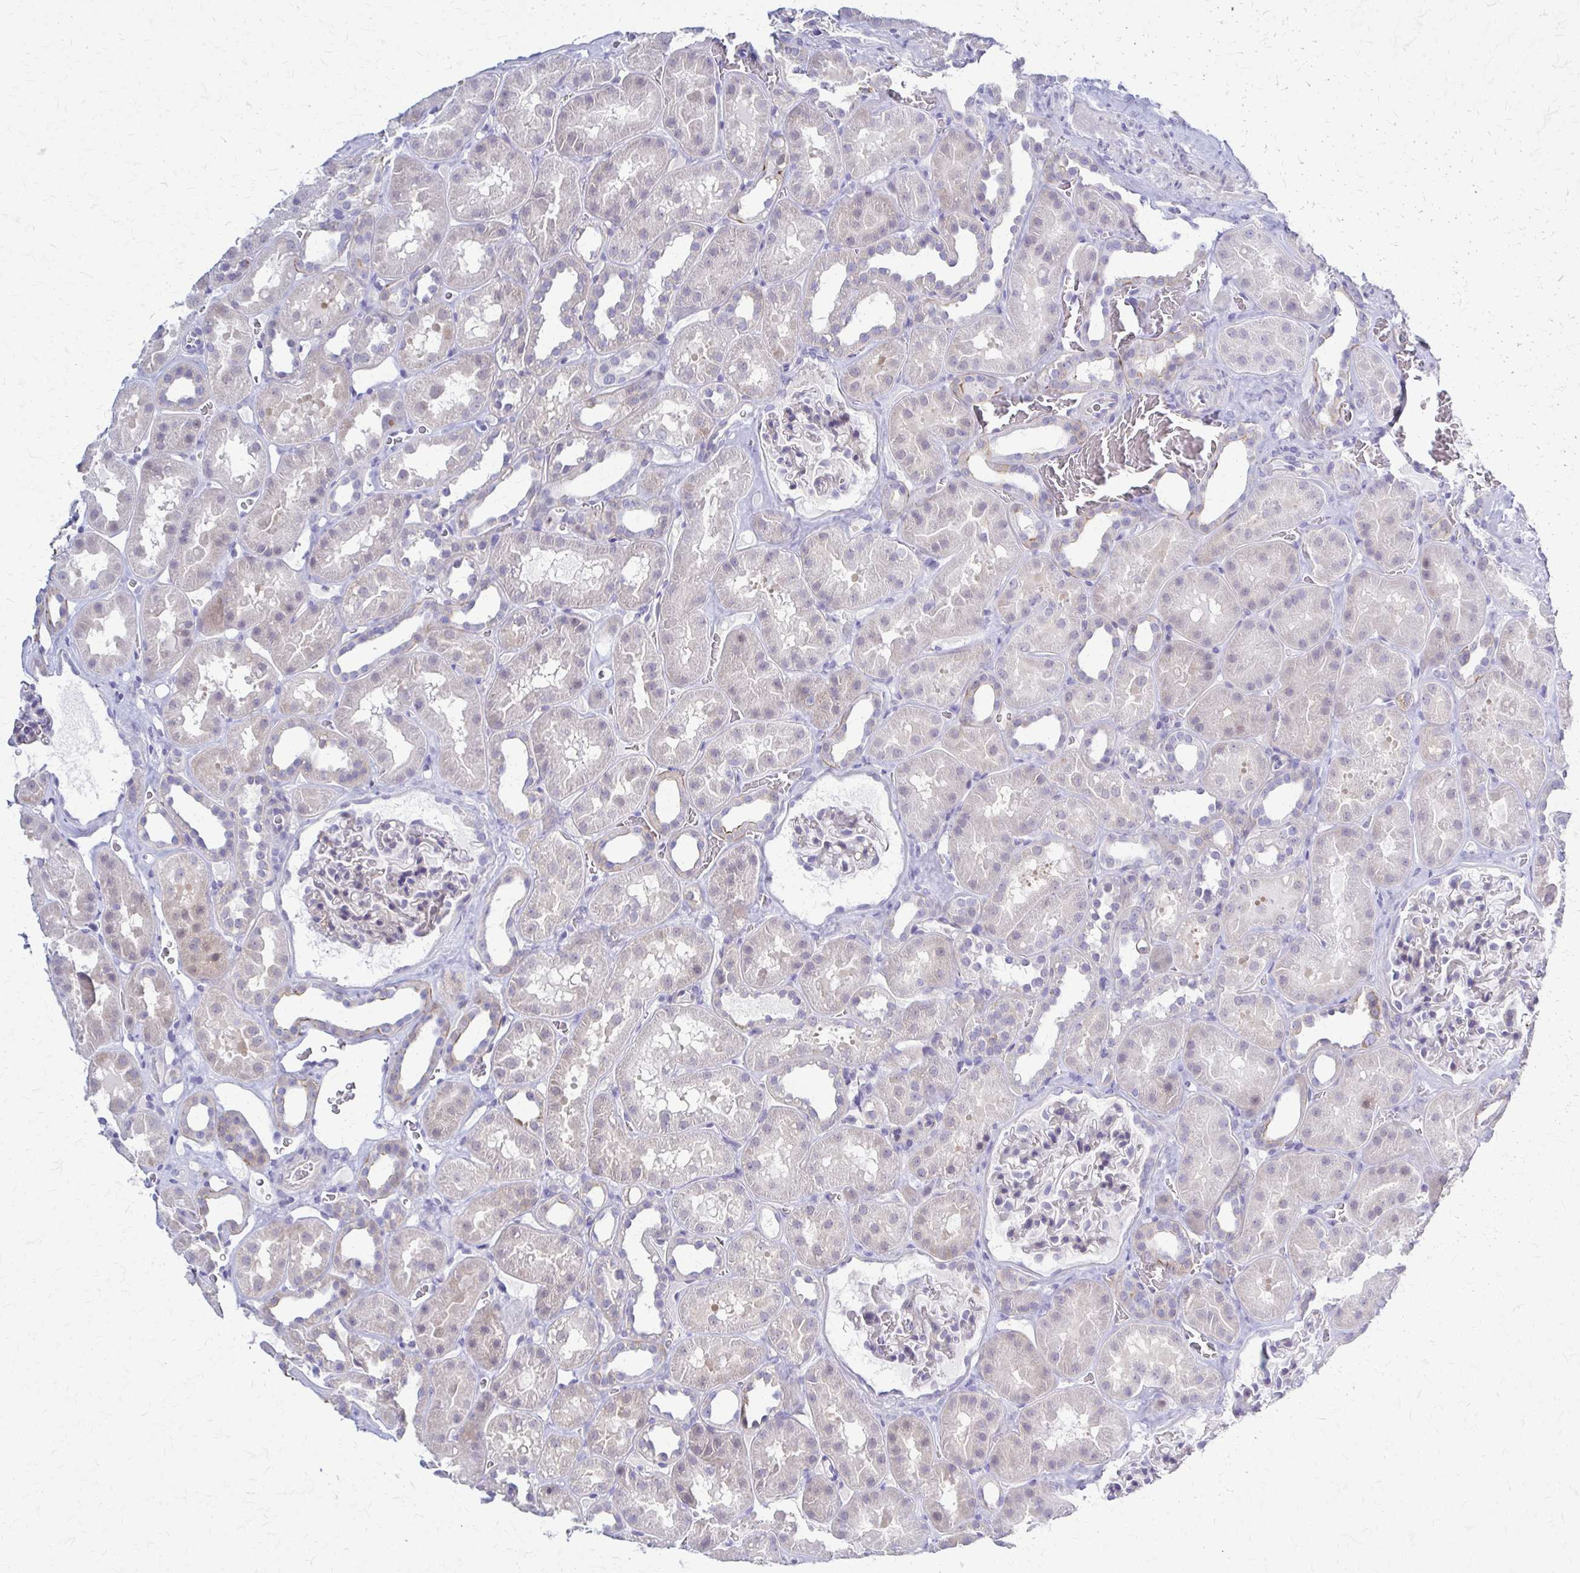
{"staining": {"intensity": "negative", "quantity": "none", "location": "none"}, "tissue": "kidney", "cell_type": "Cells in glomeruli", "image_type": "normal", "snomed": [{"axis": "morphology", "description": "Normal tissue, NOS"}, {"axis": "topography", "description": "Kidney"}], "caption": "Protein analysis of unremarkable kidney reveals no significant positivity in cells in glomeruli. (Brightfield microscopy of DAB IHC at high magnification).", "gene": "RHOBTB2", "patient": {"sex": "female", "age": 41}}